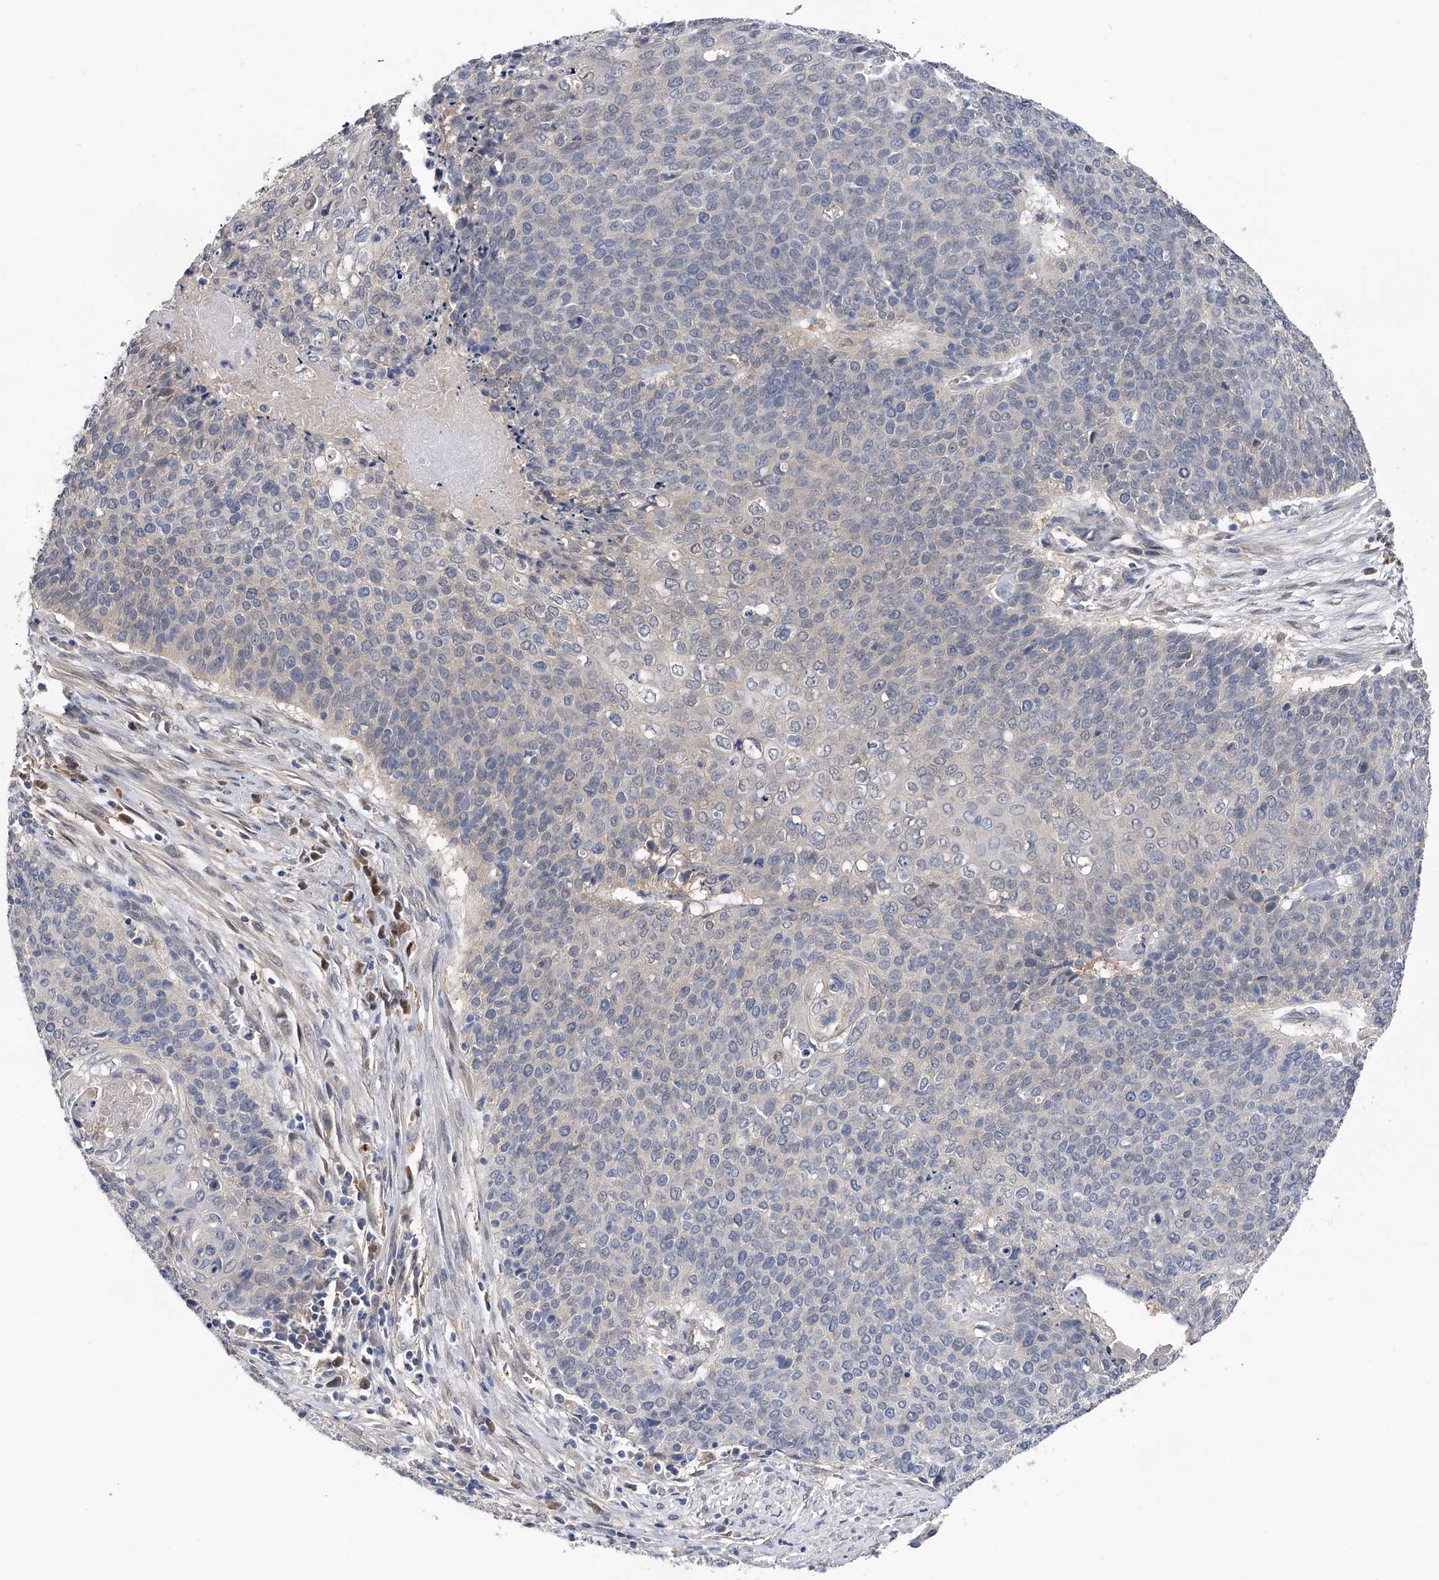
{"staining": {"intensity": "negative", "quantity": "none", "location": "none"}, "tissue": "cervical cancer", "cell_type": "Tumor cells", "image_type": "cancer", "snomed": [{"axis": "morphology", "description": "Squamous cell carcinoma, NOS"}, {"axis": "topography", "description": "Cervix"}], "caption": "The histopathology image displays no staining of tumor cells in cervical cancer (squamous cell carcinoma). Brightfield microscopy of immunohistochemistry stained with DAB (brown) and hematoxylin (blue), captured at high magnification.", "gene": "PGM3", "patient": {"sex": "female", "age": 39}}